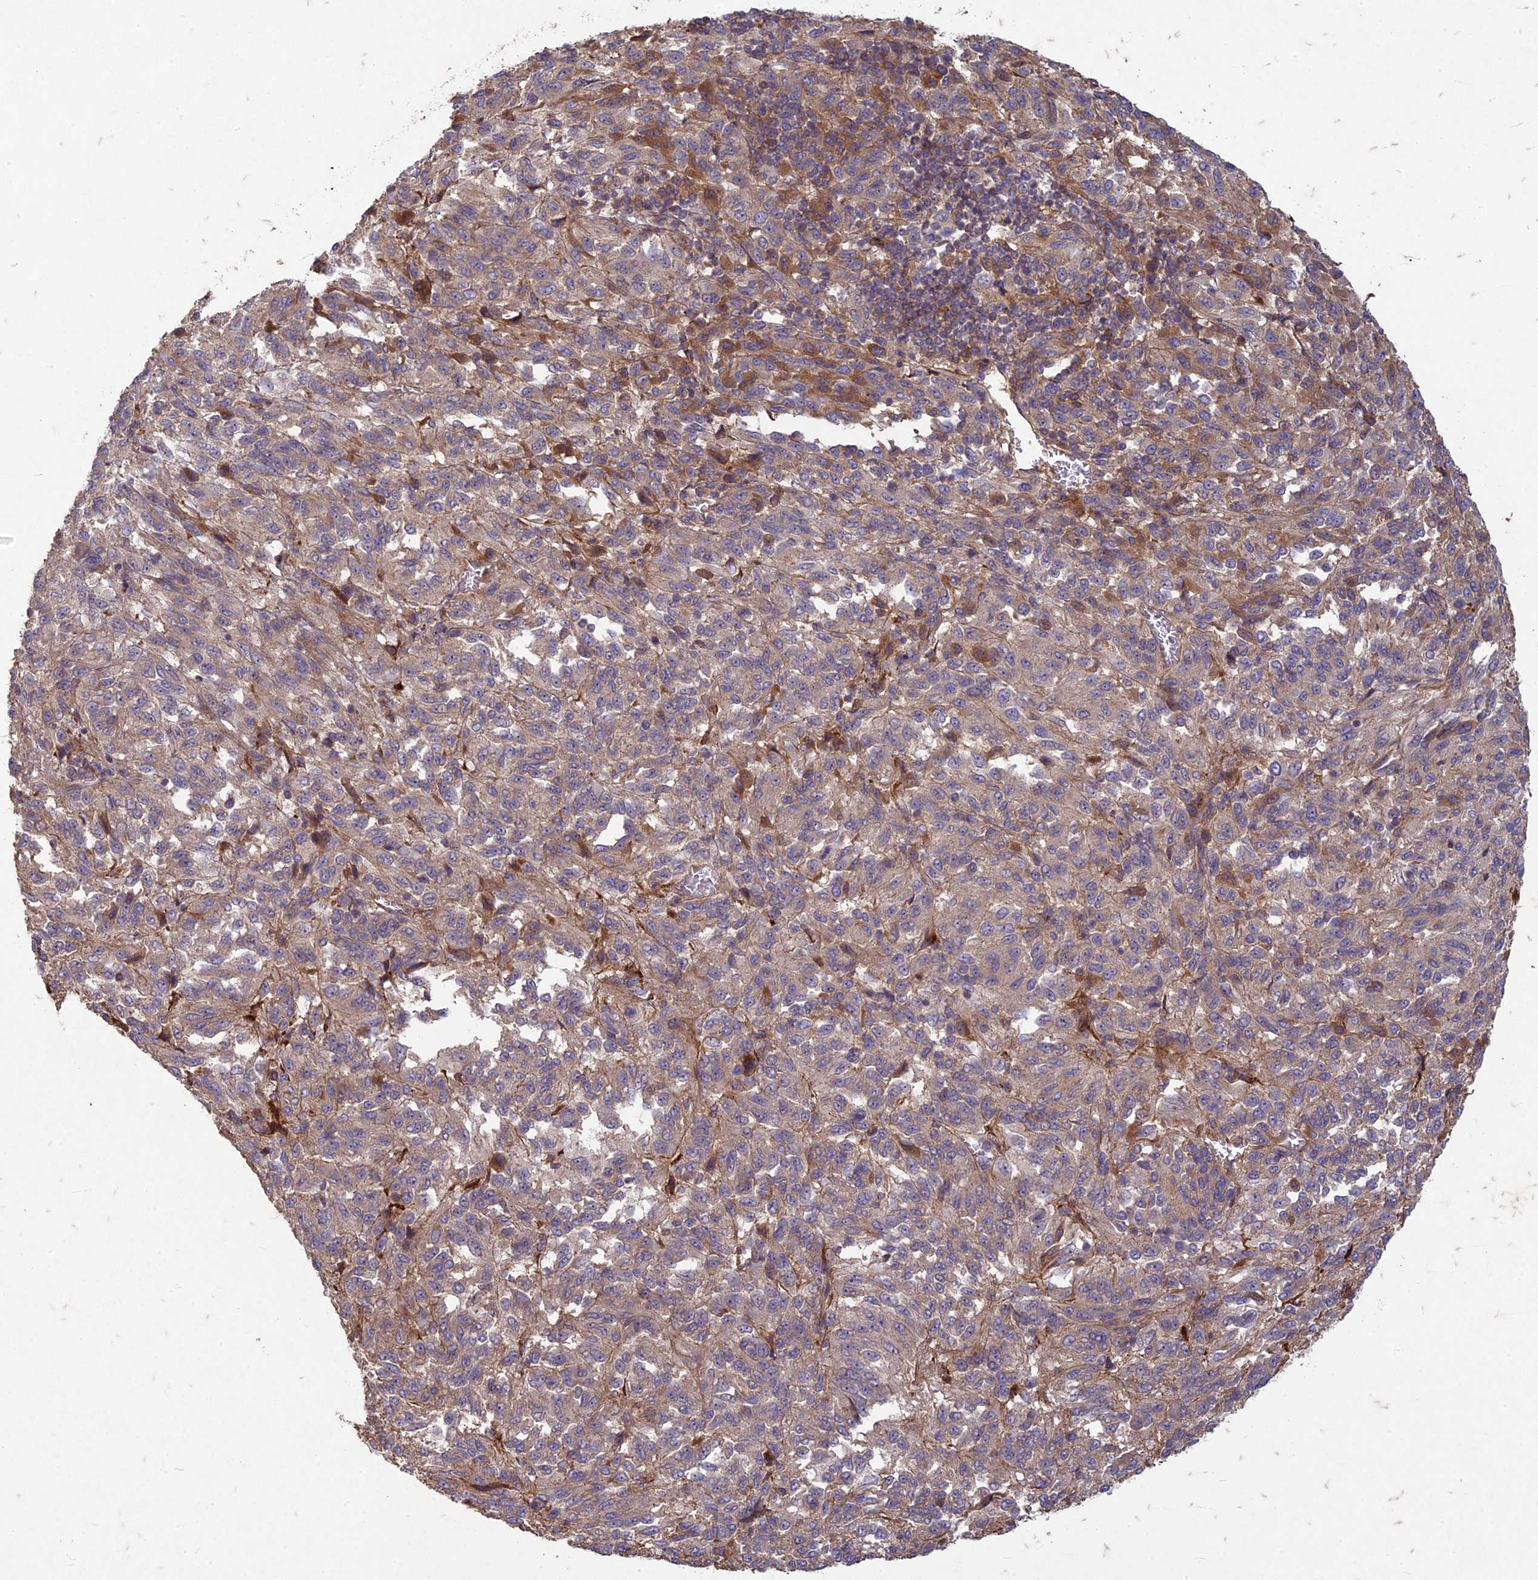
{"staining": {"intensity": "weak", "quantity": ">75%", "location": "cytoplasmic/membranous"}, "tissue": "melanoma", "cell_type": "Tumor cells", "image_type": "cancer", "snomed": [{"axis": "morphology", "description": "Malignant melanoma, Metastatic site"}, {"axis": "topography", "description": "Lung"}], "caption": "IHC of human malignant melanoma (metastatic site) displays low levels of weak cytoplasmic/membranous expression in about >75% of tumor cells.", "gene": "TCF25", "patient": {"sex": "male", "age": 64}}